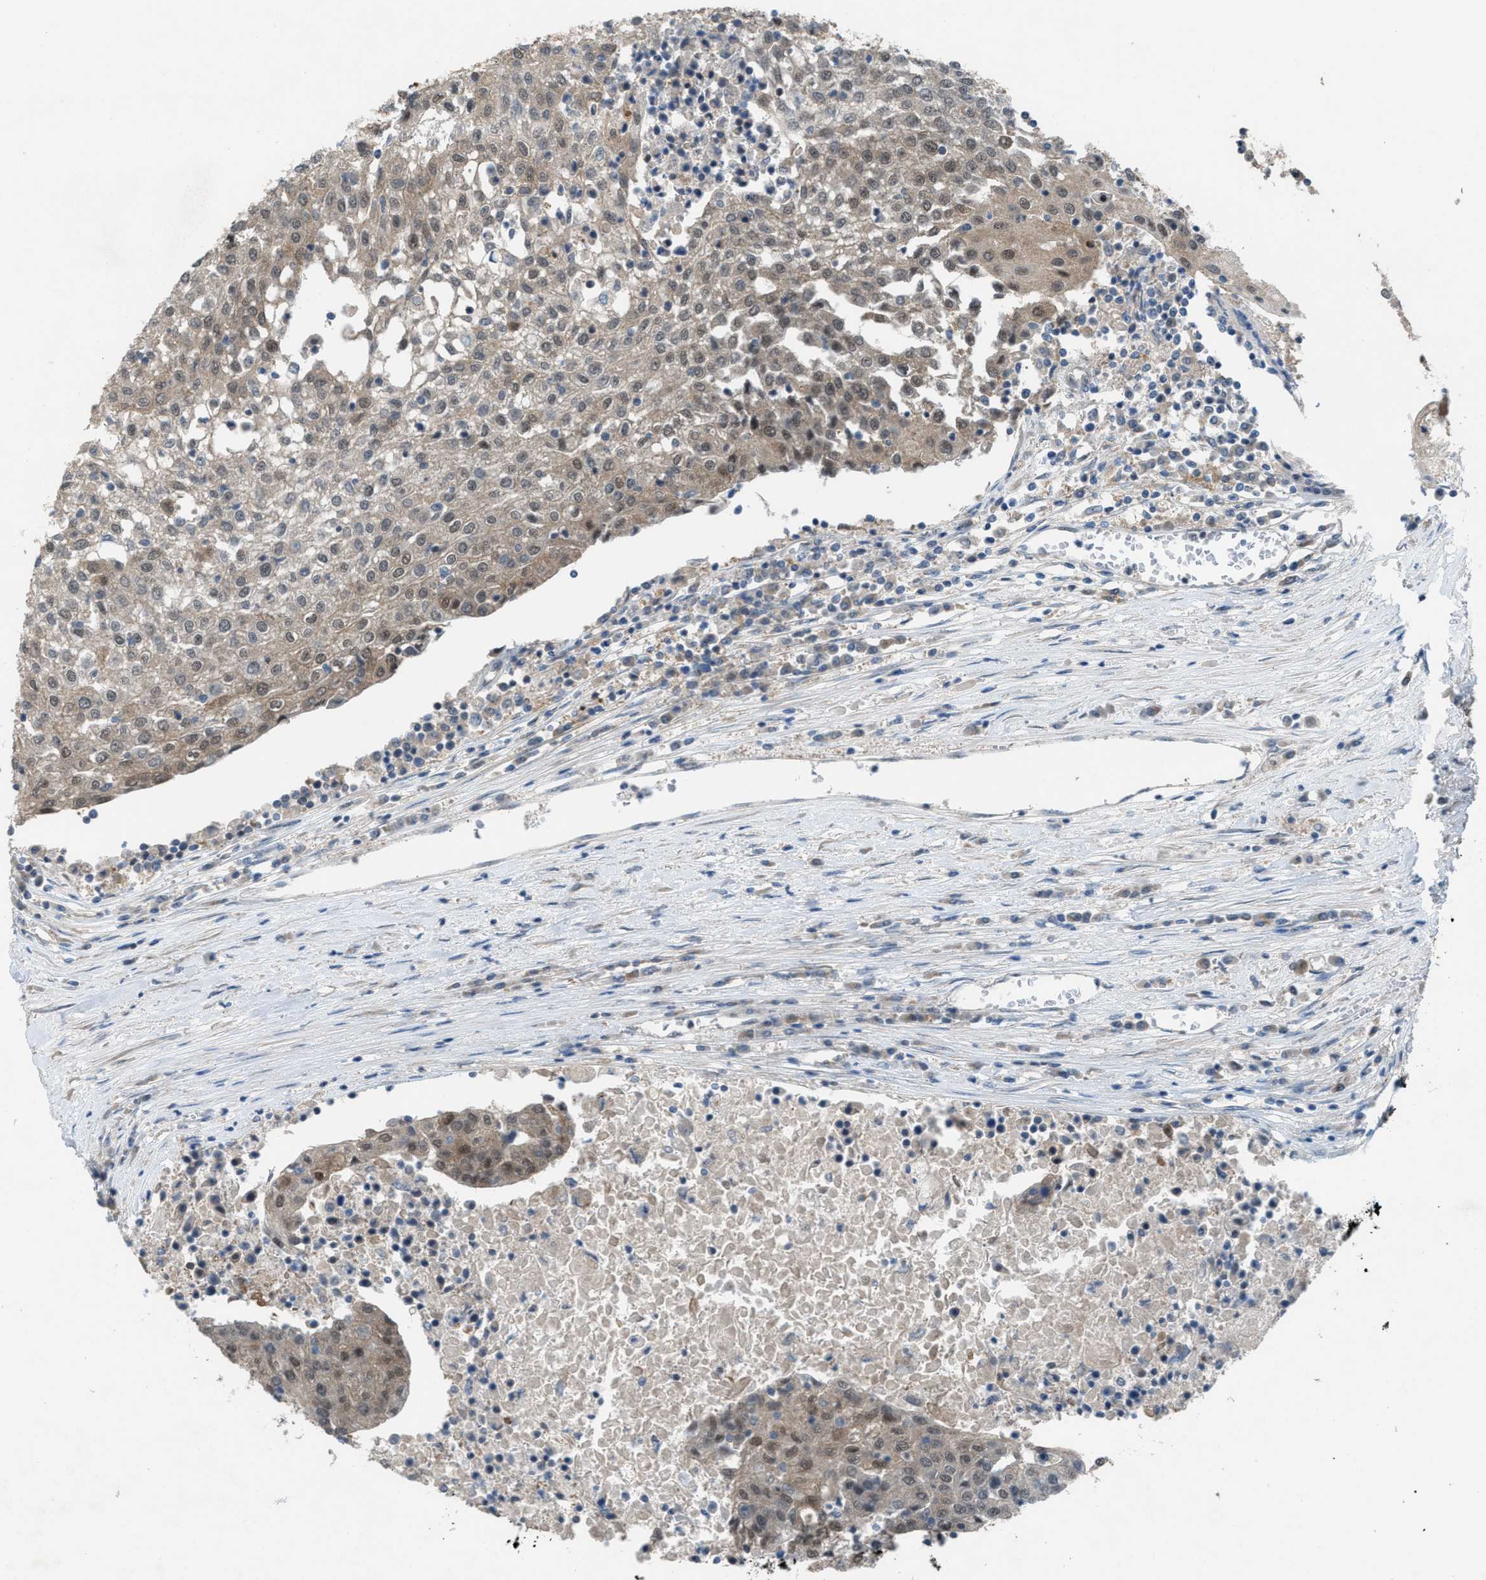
{"staining": {"intensity": "weak", "quantity": ">75%", "location": "cytoplasmic/membranous"}, "tissue": "urothelial cancer", "cell_type": "Tumor cells", "image_type": "cancer", "snomed": [{"axis": "morphology", "description": "Urothelial carcinoma, High grade"}, {"axis": "topography", "description": "Urinary bladder"}], "caption": "An immunohistochemistry (IHC) micrograph of tumor tissue is shown. Protein staining in brown highlights weak cytoplasmic/membranous positivity in urothelial cancer within tumor cells.", "gene": "PLAA", "patient": {"sex": "female", "age": 85}}